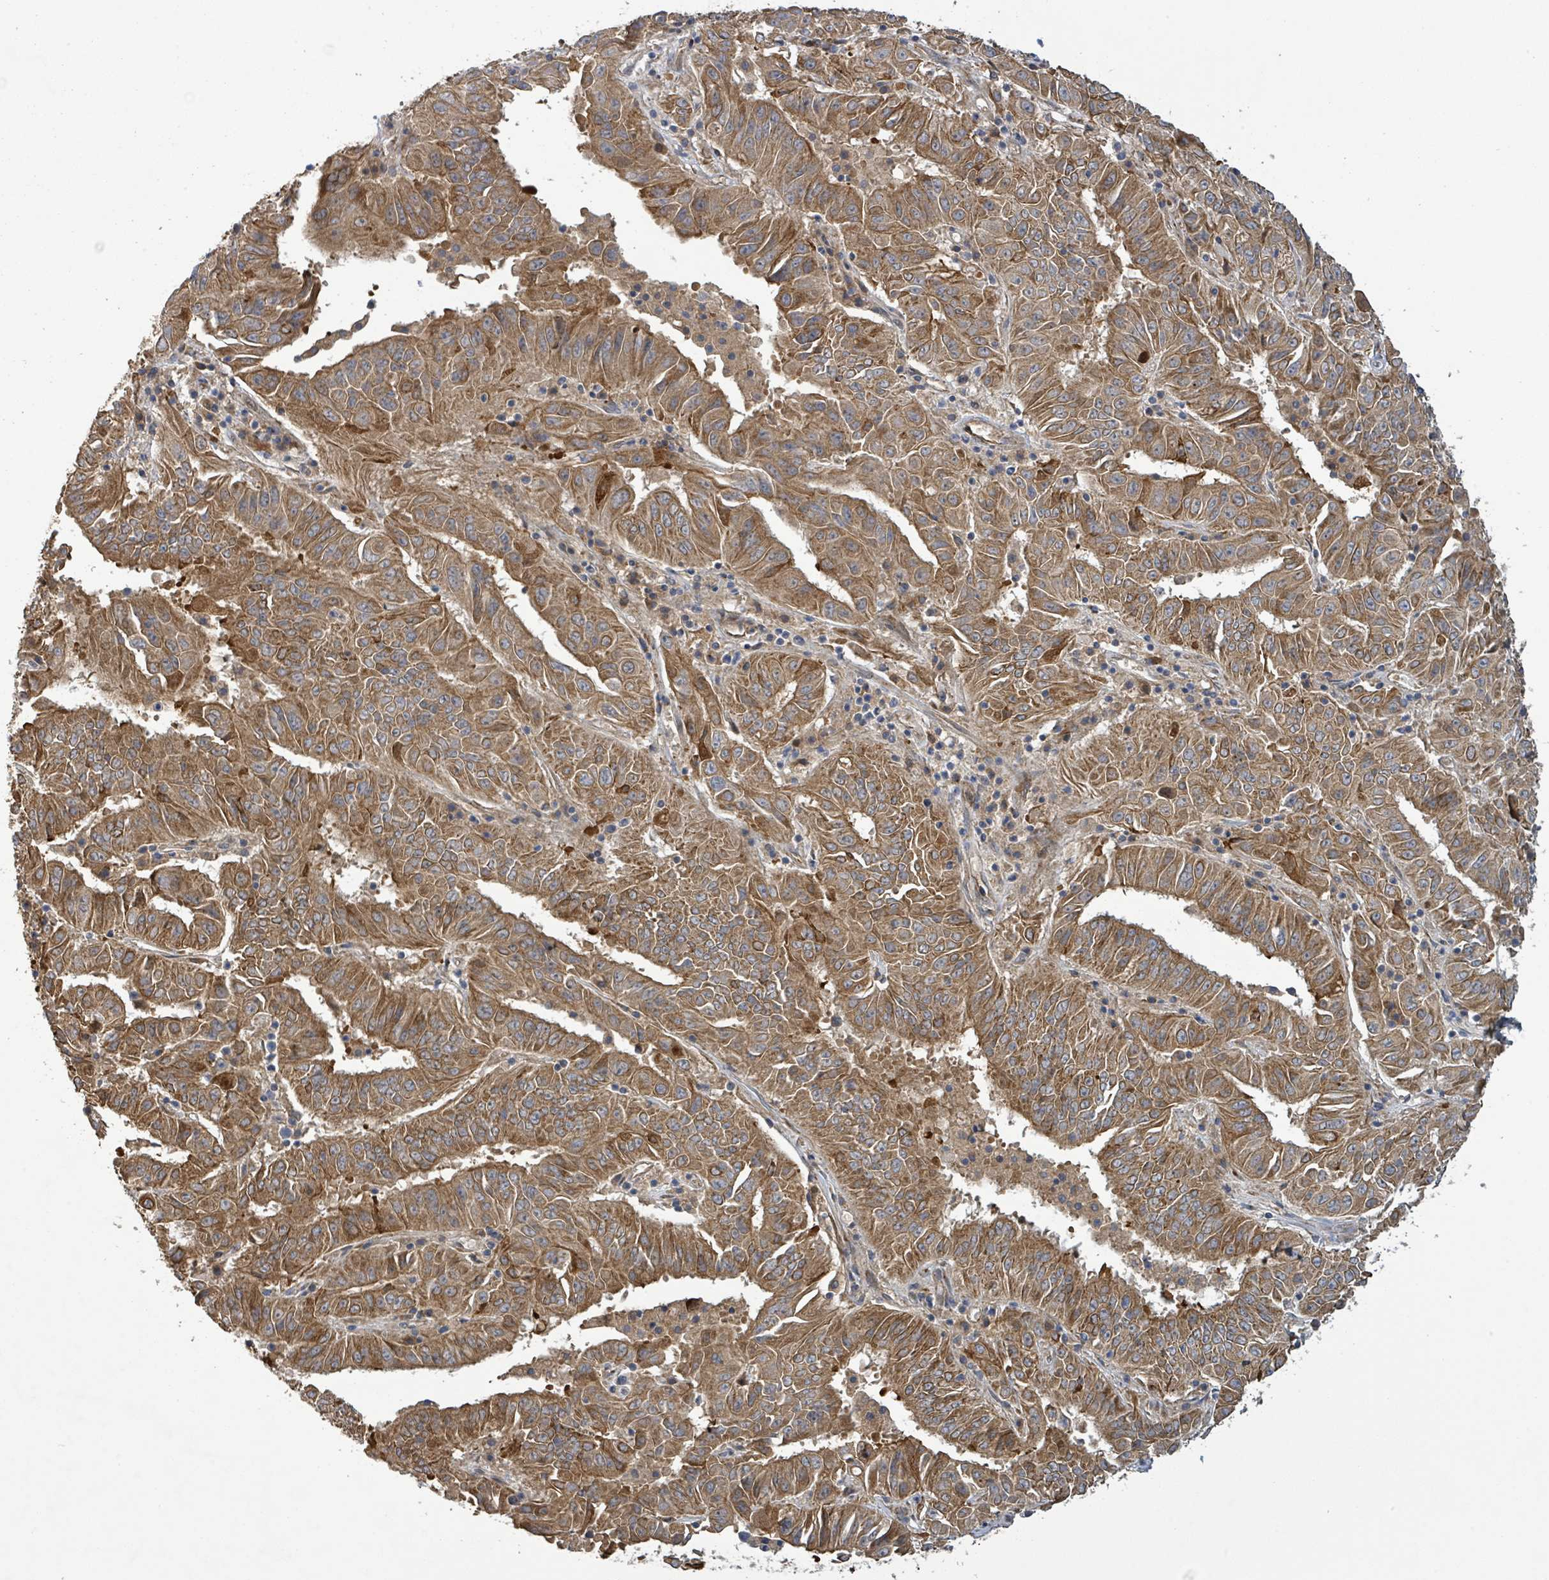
{"staining": {"intensity": "moderate", "quantity": ">75%", "location": "cytoplasmic/membranous"}, "tissue": "pancreatic cancer", "cell_type": "Tumor cells", "image_type": "cancer", "snomed": [{"axis": "morphology", "description": "Adenocarcinoma, NOS"}, {"axis": "topography", "description": "Pancreas"}], "caption": "This micrograph reveals IHC staining of human adenocarcinoma (pancreatic), with medium moderate cytoplasmic/membranous expression in about >75% of tumor cells.", "gene": "STARD4", "patient": {"sex": "male", "age": 63}}